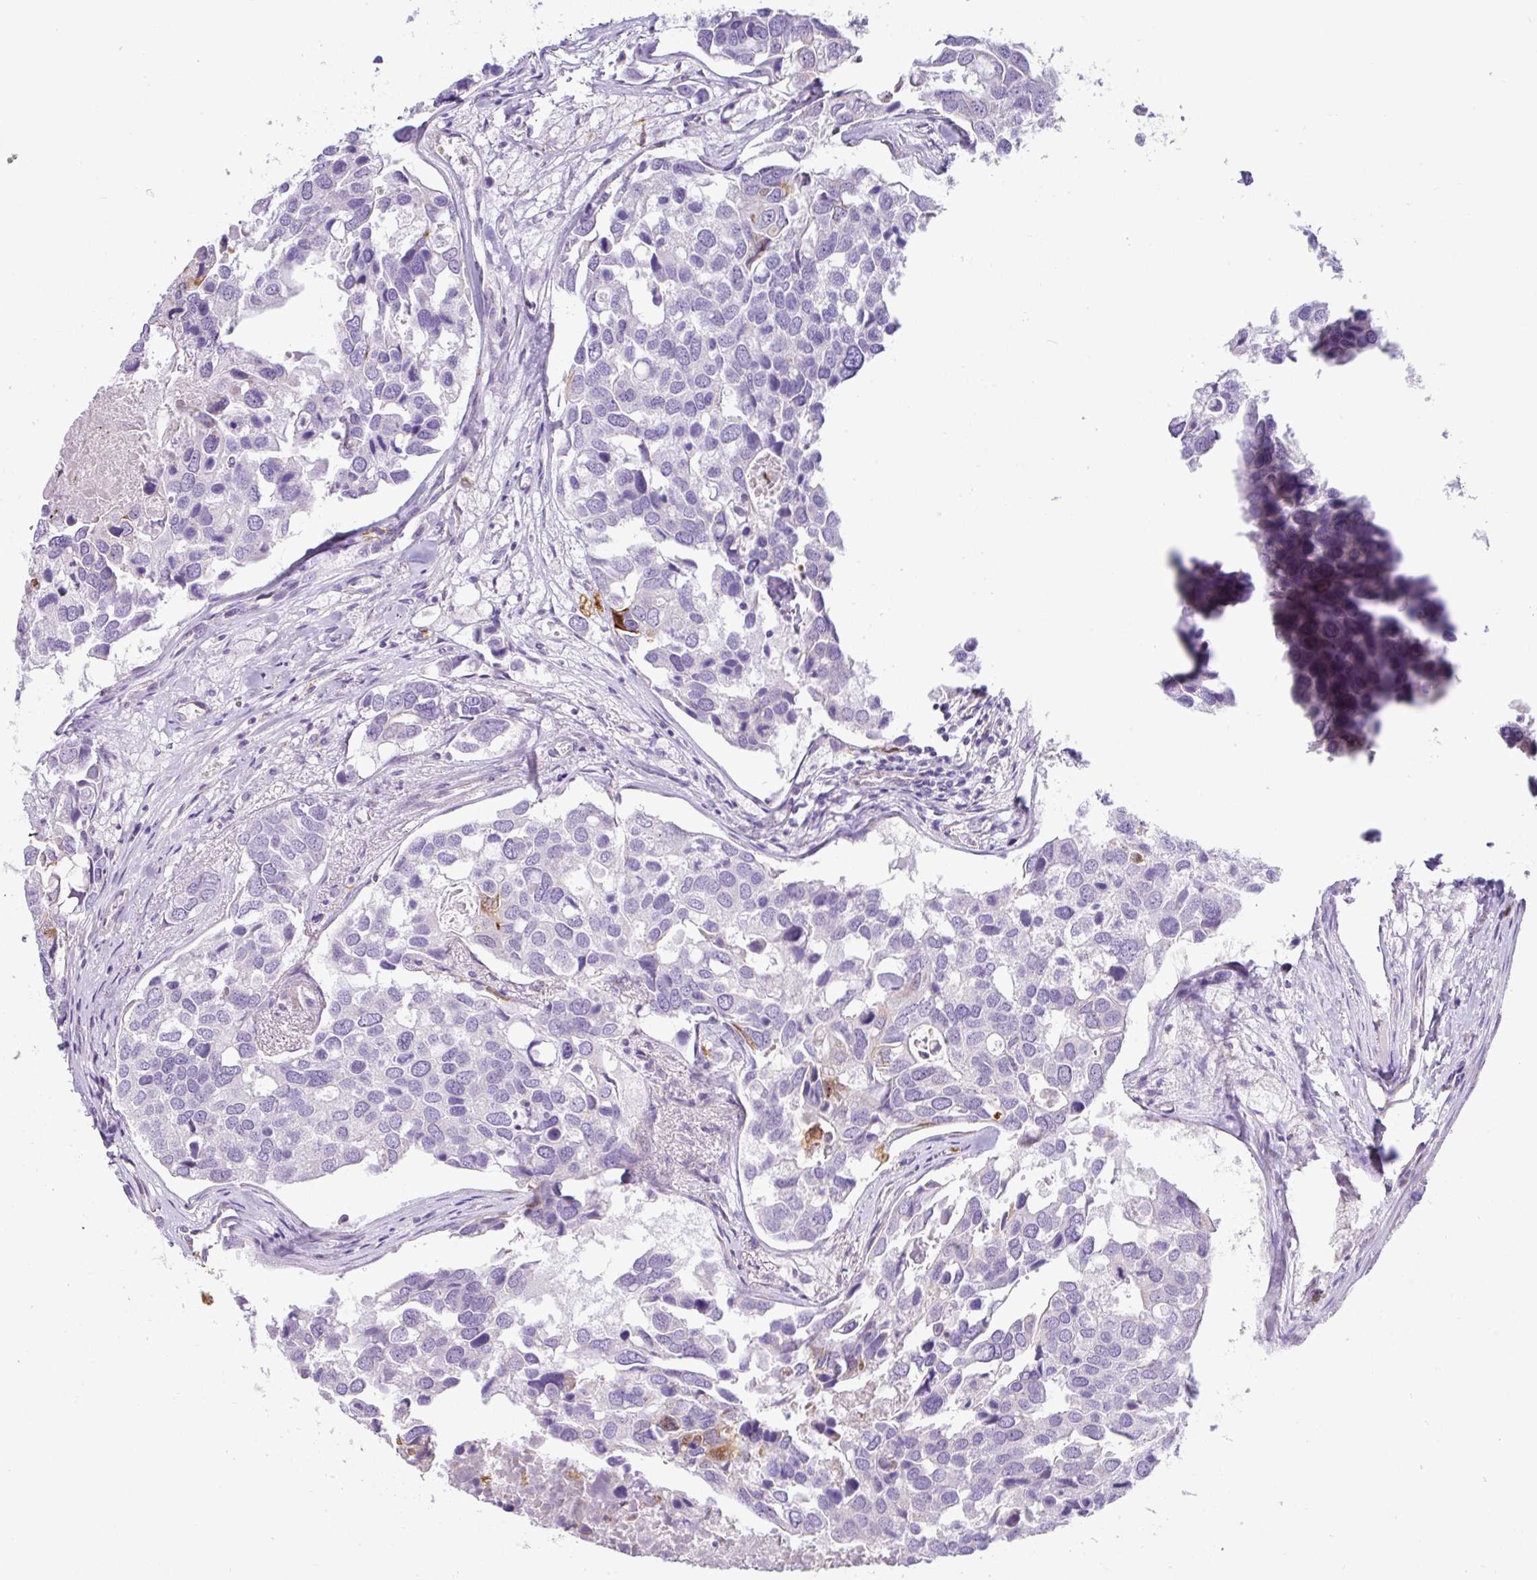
{"staining": {"intensity": "negative", "quantity": "none", "location": "none"}, "tissue": "breast cancer", "cell_type": "Tumor cells", "image_type": "cancer", "snomed": [{"axis": "morphology", "description": "Duct carcinoma"}, {"axis": "topography", "description": "Breast"}], "caption": "There is no significant staining in tumor cells of breast cancer.", "gene": "SH2D3C", "patient": {"sex": "female", "age": 83}}